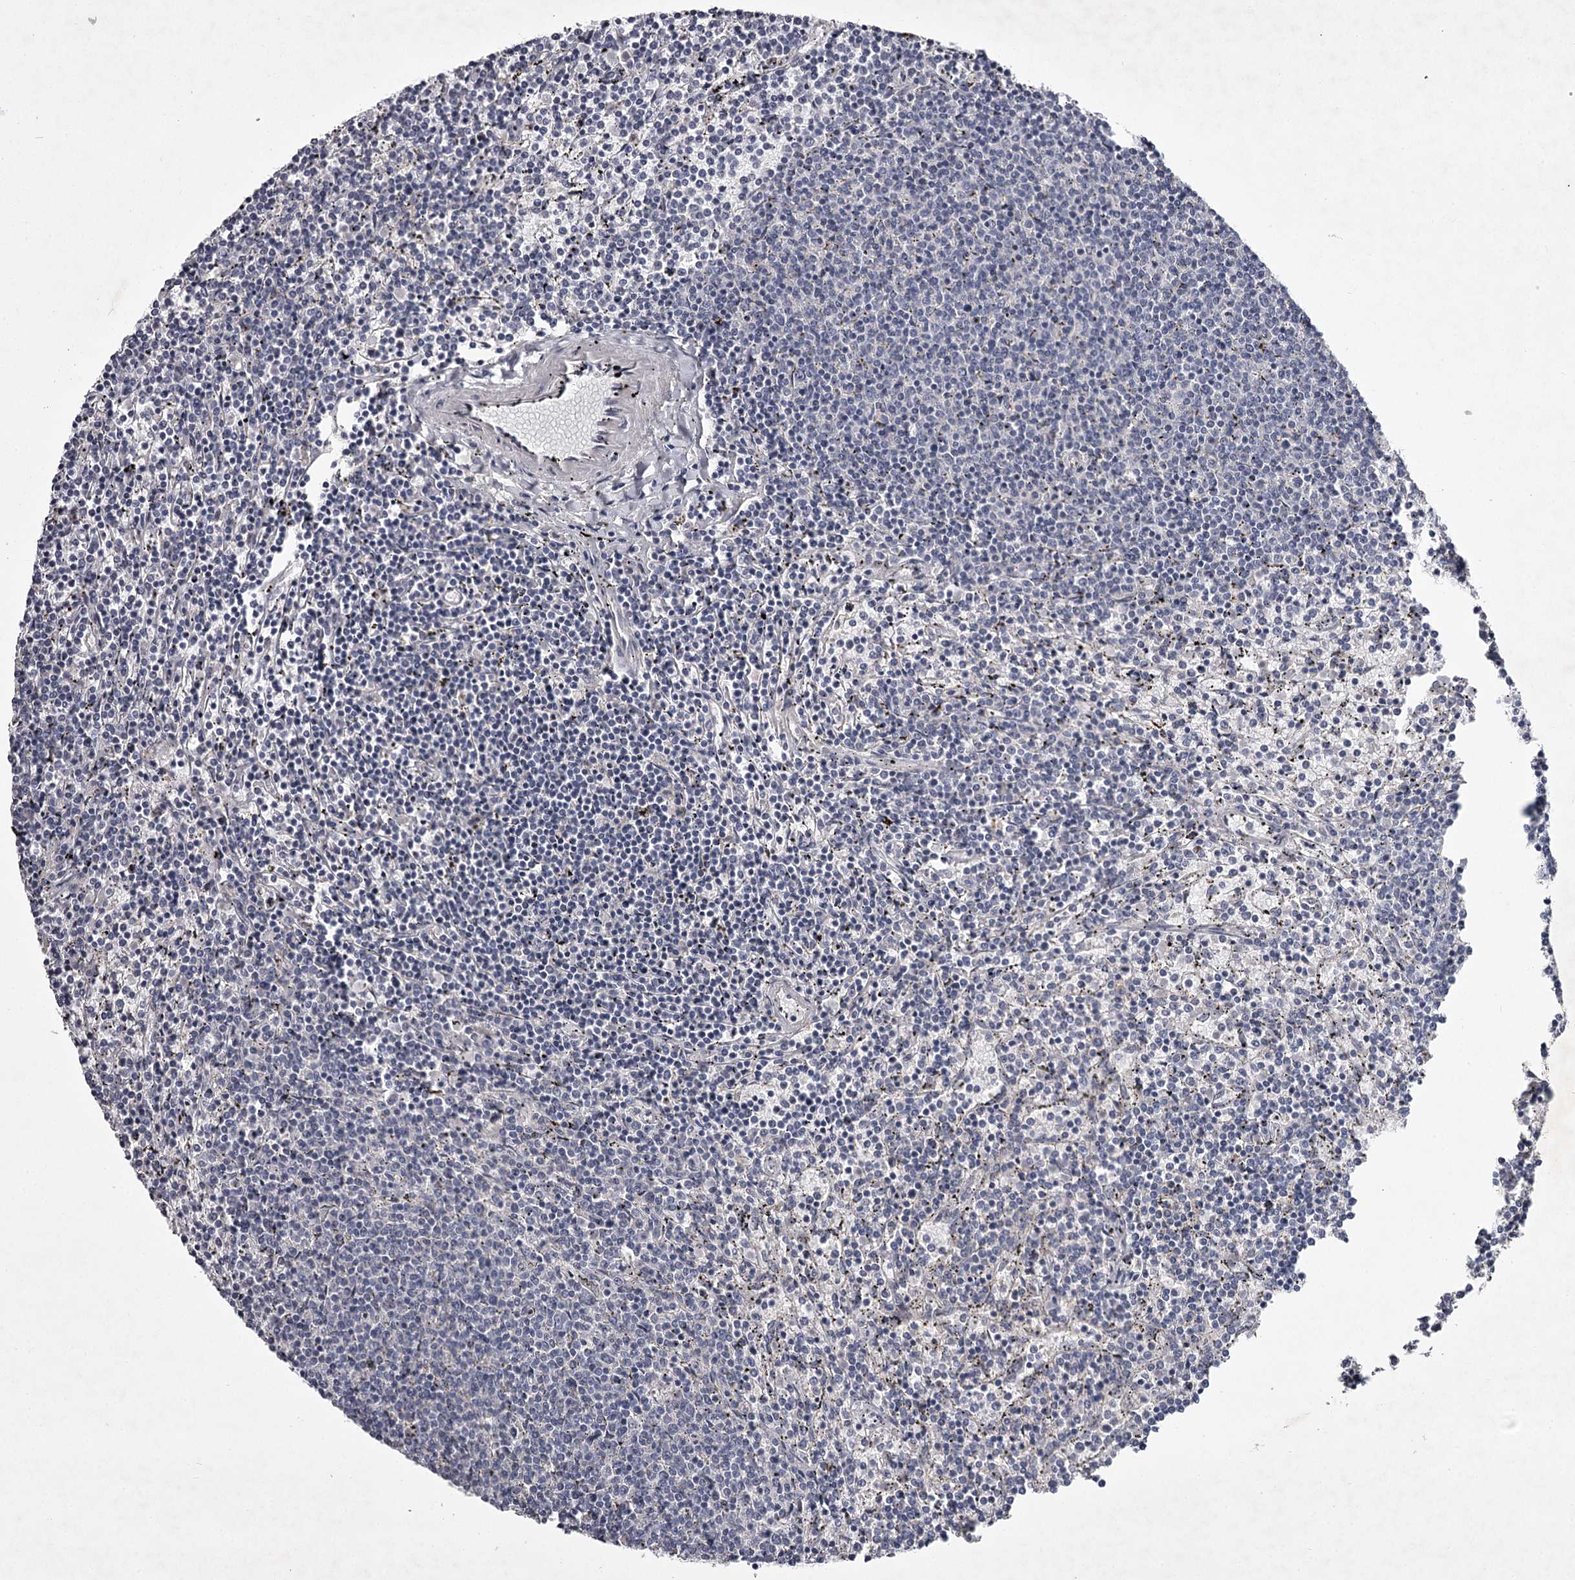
{"staining": {"intensity": "negative", "quantity": "none", "location": "none"}, "tissue": "lymphoma", "cell_type": "Tumor cells", "image_type": "cancer", "snomed": [{"axis": "morphology", "description": "Malignant lymphoma, non-Hodgkin's type, Low grade"}, {"axis": "topography", "description": "Spleen"}], "caption": "Tumor cells are negative for brown protein staining in malignant lymphoma, non-Hodgkin's type (low-grade).", "gene": "FDXACB1", "patient": {"sex": "female", "age": 50}}